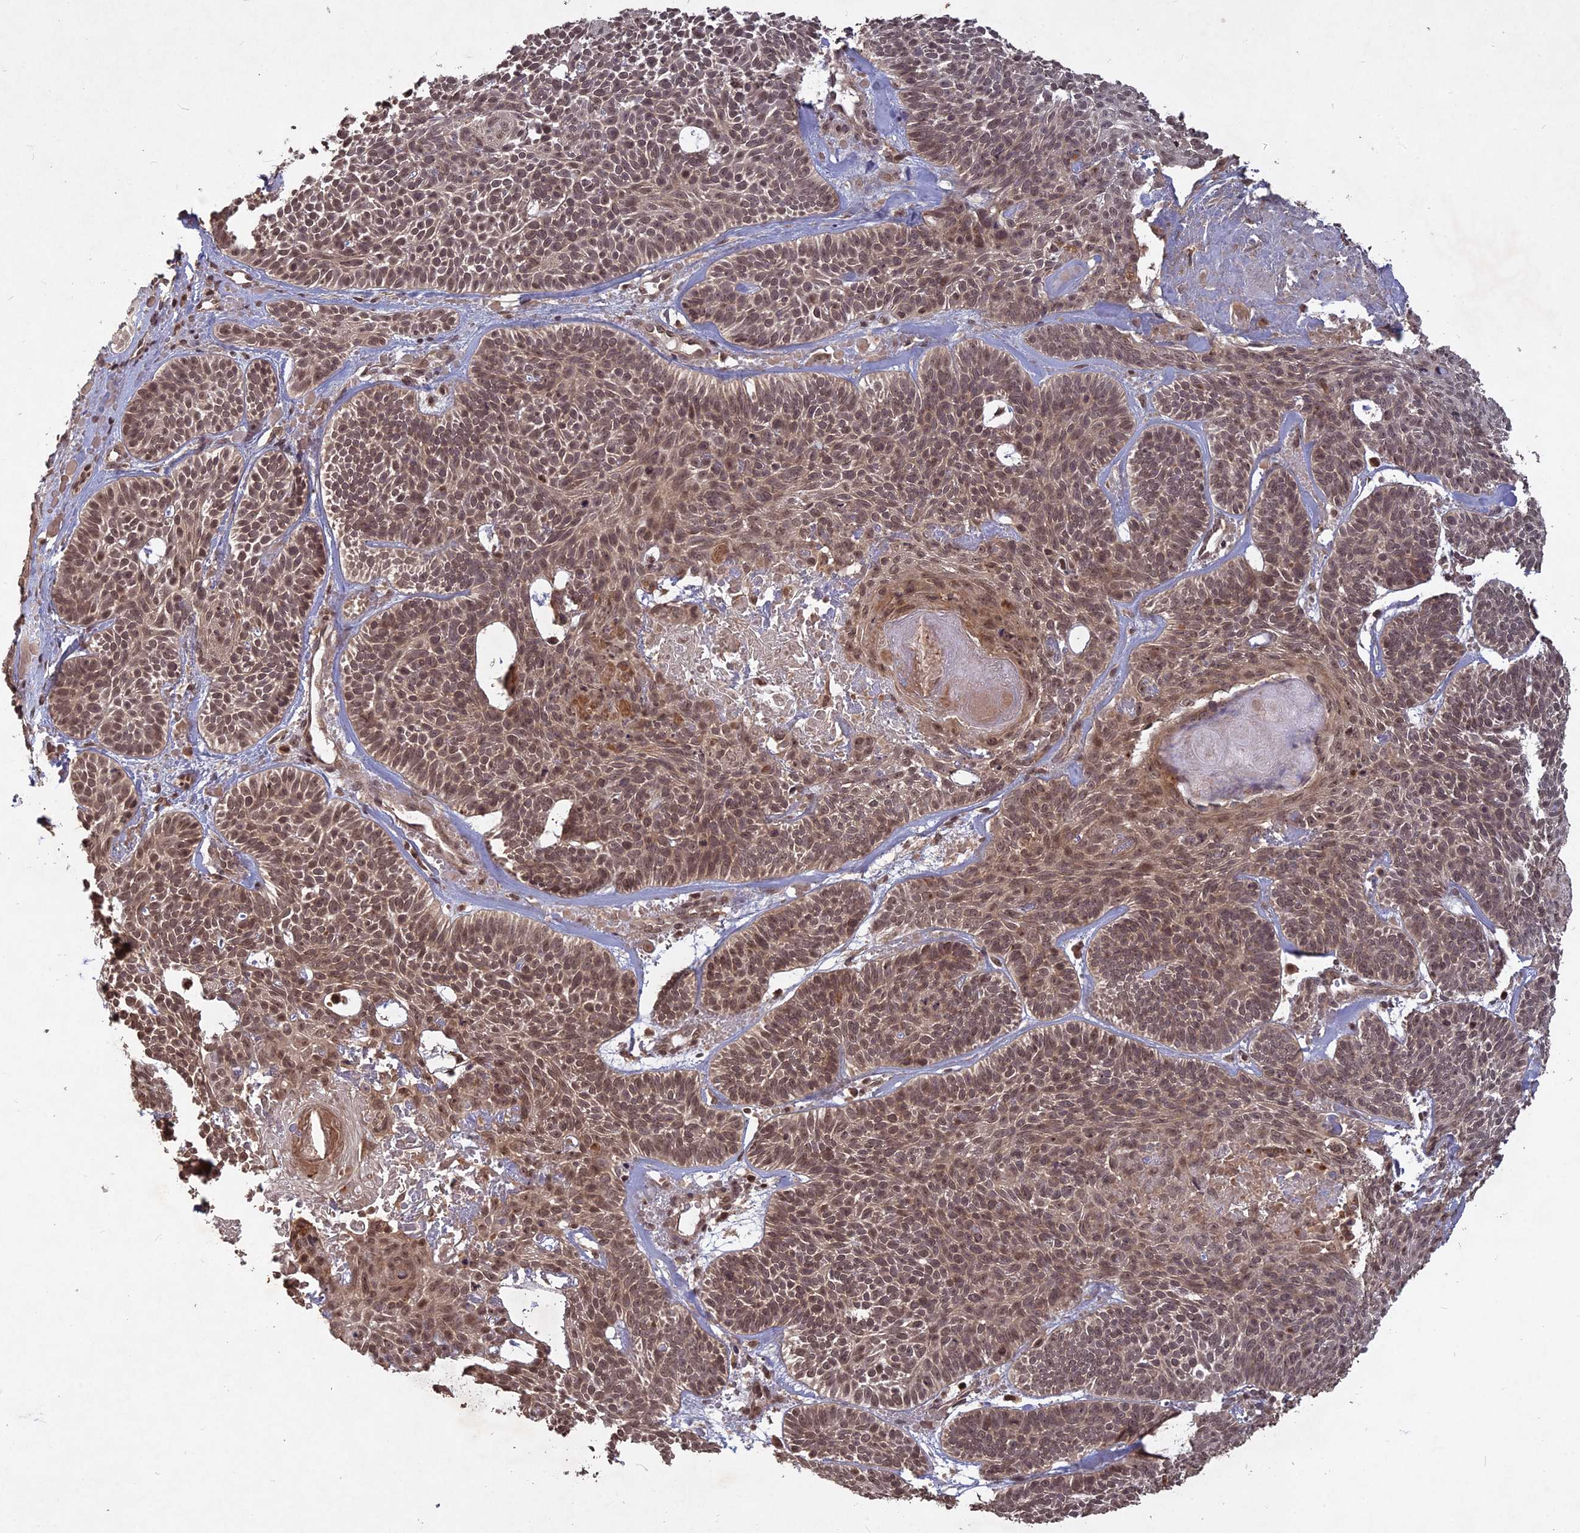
{"staining": {"intensity": "moderate", "quantity": ">75%", "location": "nuclear"}, "tissue": "skin cancer", "cell_type": "Tumor cells", "image_type": "cancer", "snomed": [{"axis": "morphology", "description": "Basal cell carcinoma"}, {"axis": "topography", "description": "Skin"}], "caption": "Skin basal cell carcinoma tissue shows moderate nuclear expression in approximately >75% of tumor cells, visualized by immunohistochemistry.", "gene": "SRMS", "patient": {"sex": "male", "age": 85}}